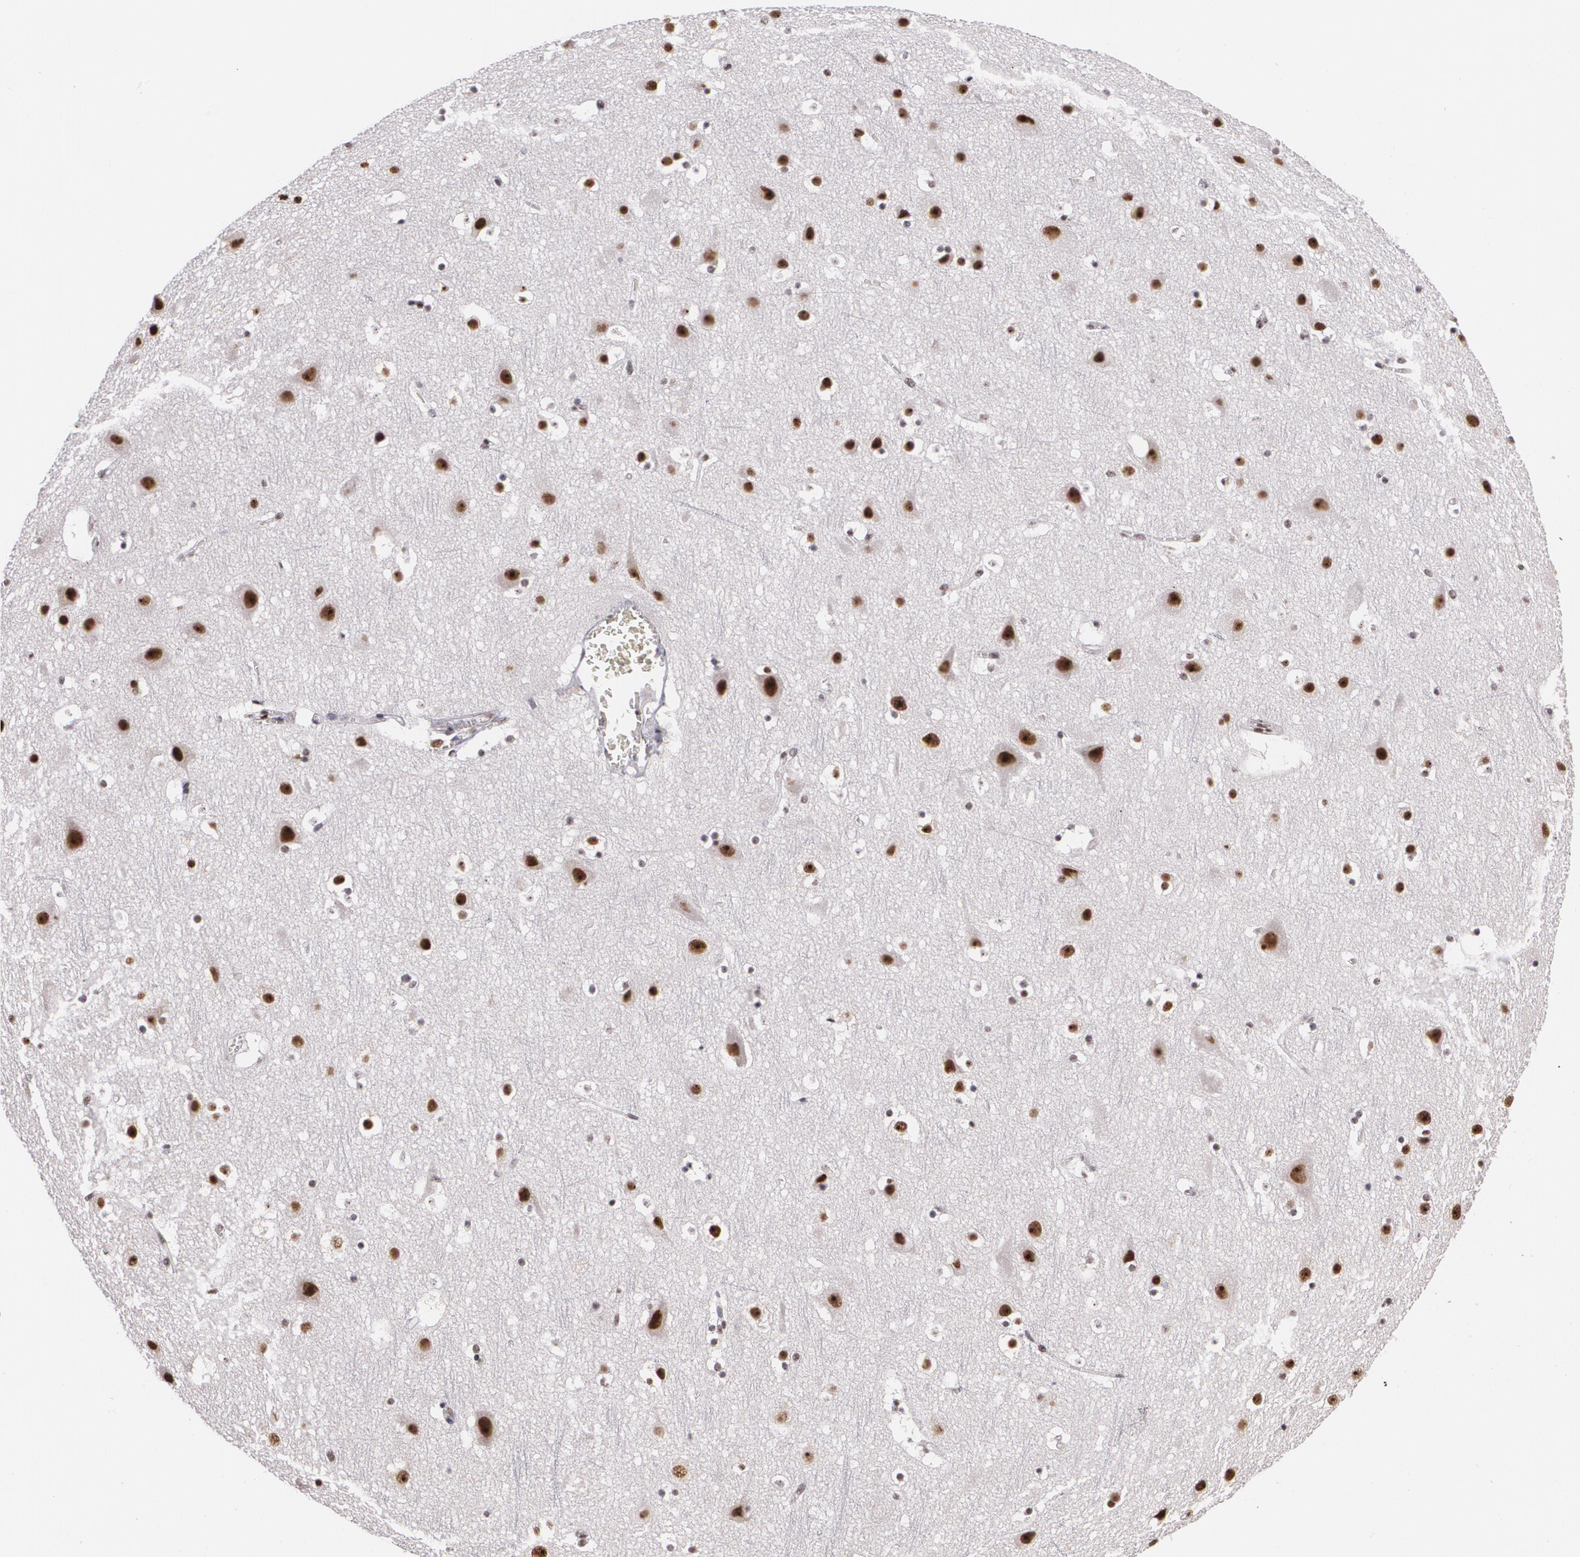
{"staining": {"intensity": "weak", "quantity": ">75%", "location": "nuclear"}, "tissue": "cerebral cortex", "cell_type": "Endothelial cells", "image_type": "normal", "snomed": [{"axis": "morphology", "description": "Normal tissue, NOS"}, {"axis": "topography", "description": "Cerebral cortex"}], "caption": "About >75% of endothelial cells in benign cerebral cortex demonstrate weak nuclear protein staining as visualized by brown immunohistochemical staining.", "gene": "C6orf15", "patient": {"sex": "male", "age": 45}}